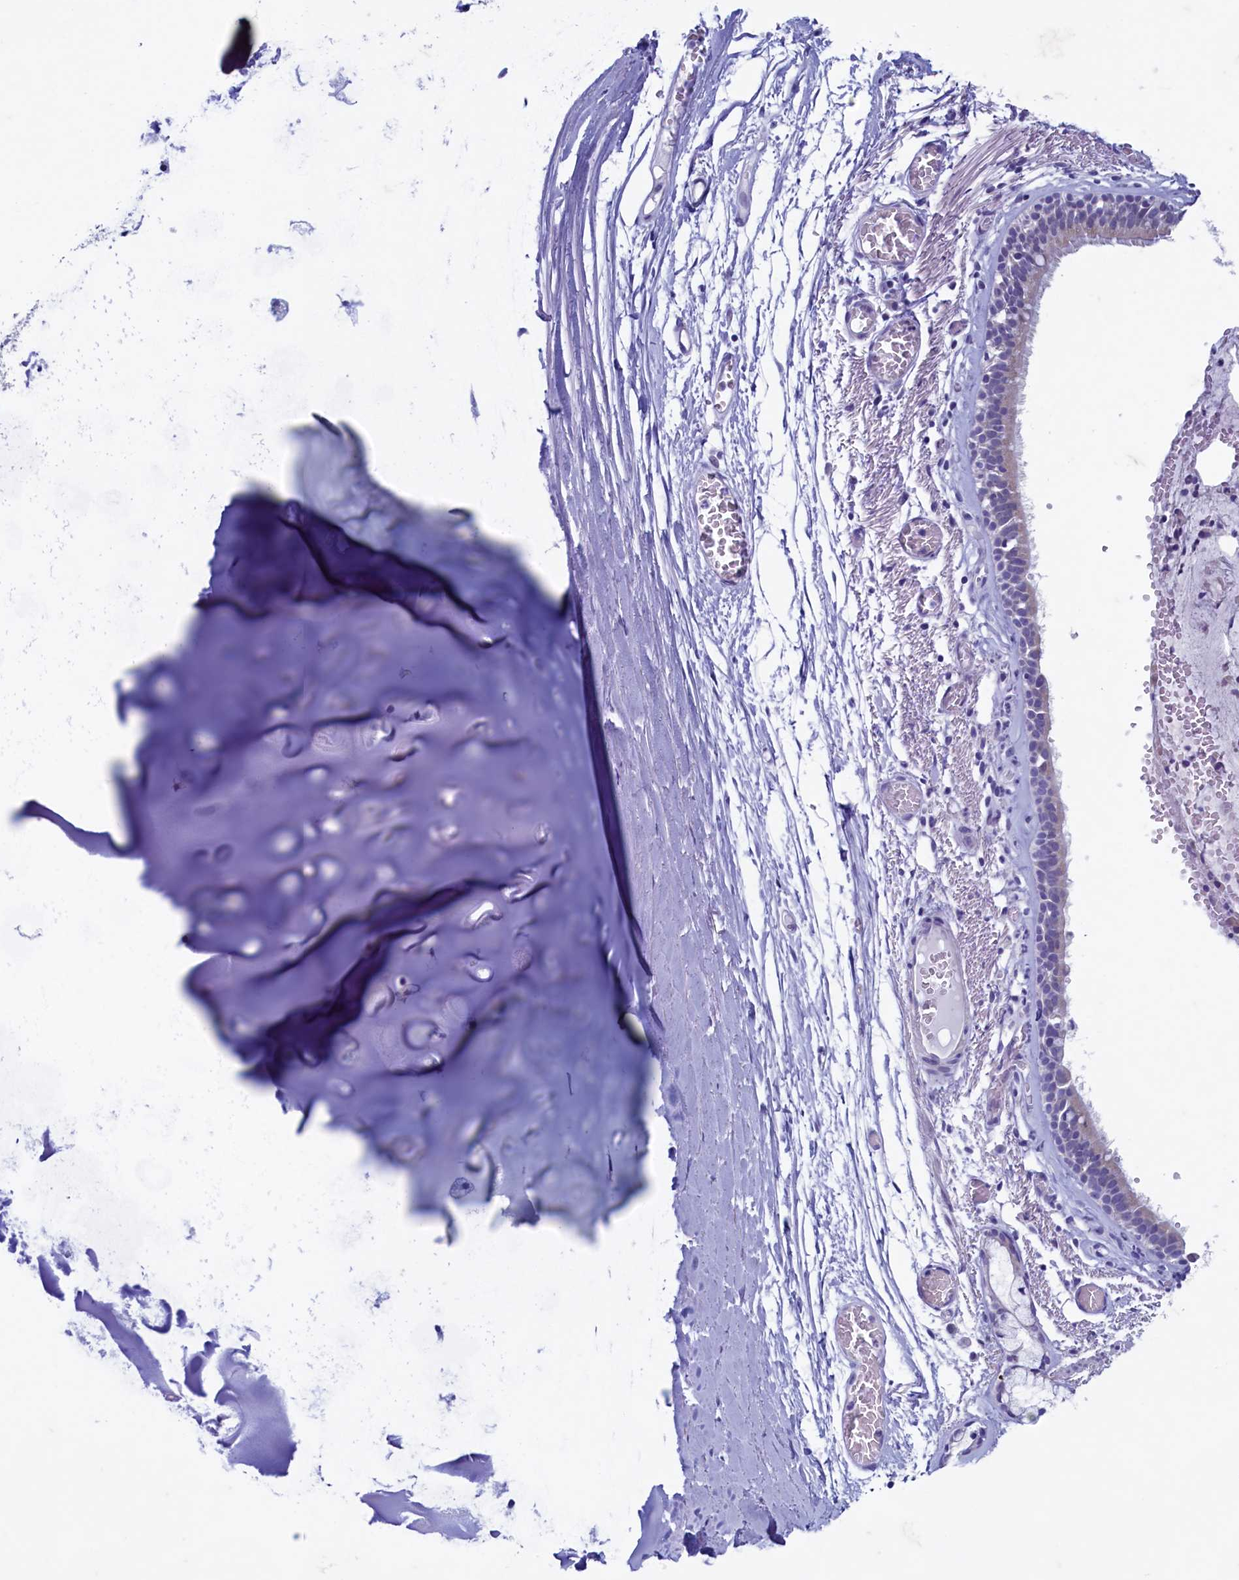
{"staining": {"intensity": "weak", "quantity": "<25%", "location": "cytoplasmic/membranous"}, "tissue": "bronchus", "cell_type": "Respiratory epithelial cells", "image_type": "normal", "snomed": [{"axis": "morphology", "description": "Normal tissue, NOS"}, {"axis": "topography", "description": "Bronchus"}, {"axis": "topography", "description": "Lung"}], "caption": "This is an IHC micrograph of normal bronchus. There is no expression in respiratory epithelial cells.", "gene": "MAP1LC3A", "patient": {"sex": "male", "age": 56}}